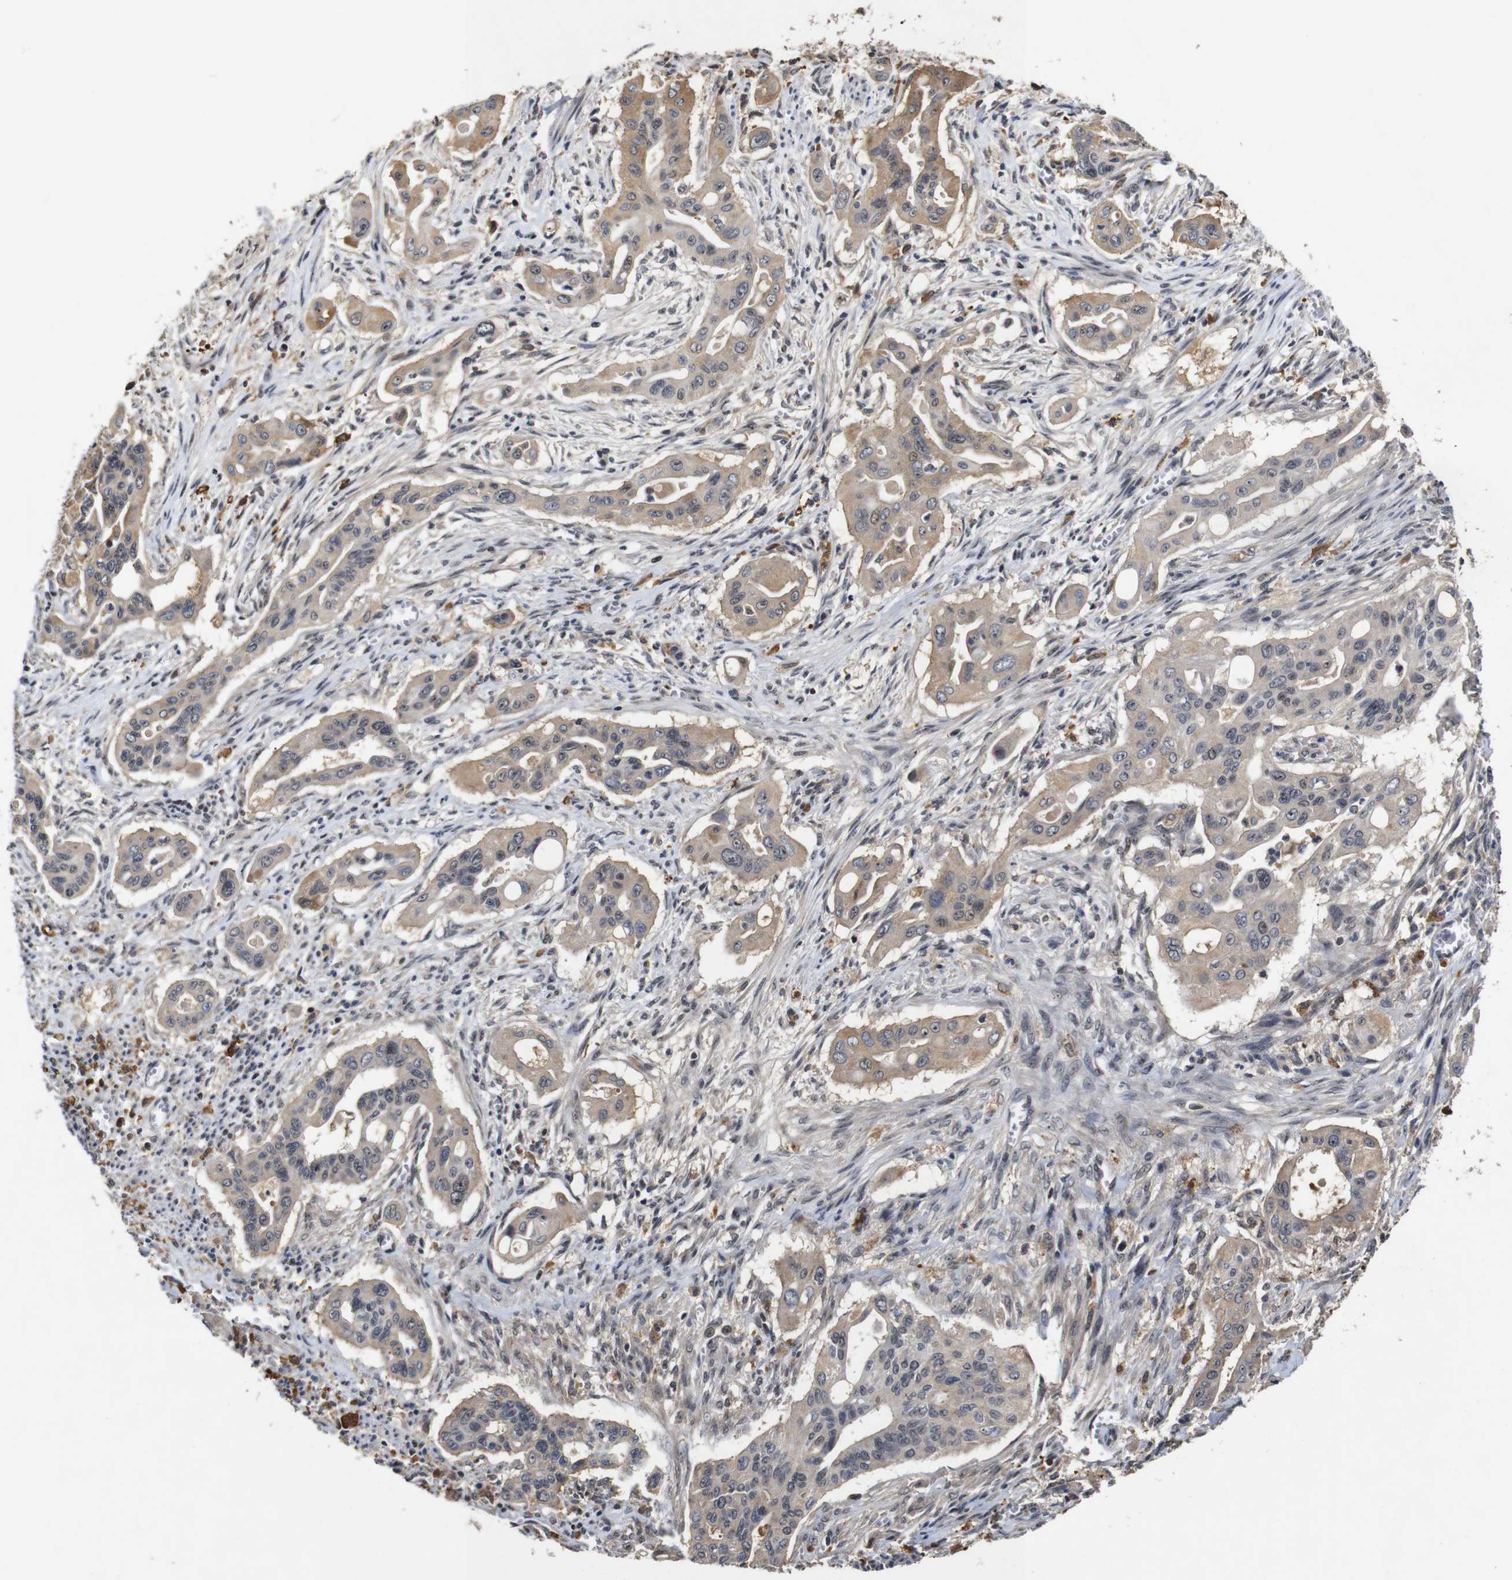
{"staining": {"intensity": "moderate", "quantity": ">75%", "location": "cytoplasmic/membranous"}, "tissue": "pancreatic cancer", "cell_type": "Tumor cells", "image_type": "cancer", "snomed": [{"axis": "morphology", "description": "Adenocarcinoma, NOS"}, {"axis": "topography", "description": "Pancreas"}], "caption": "An image of human pancreatic adenocarcinoma stained for a protein shows moderate cytoplasmic/membranous brown staining in tumor cells.", "gene": "MYC", "patient": {"sex": "male", "age": 77}}